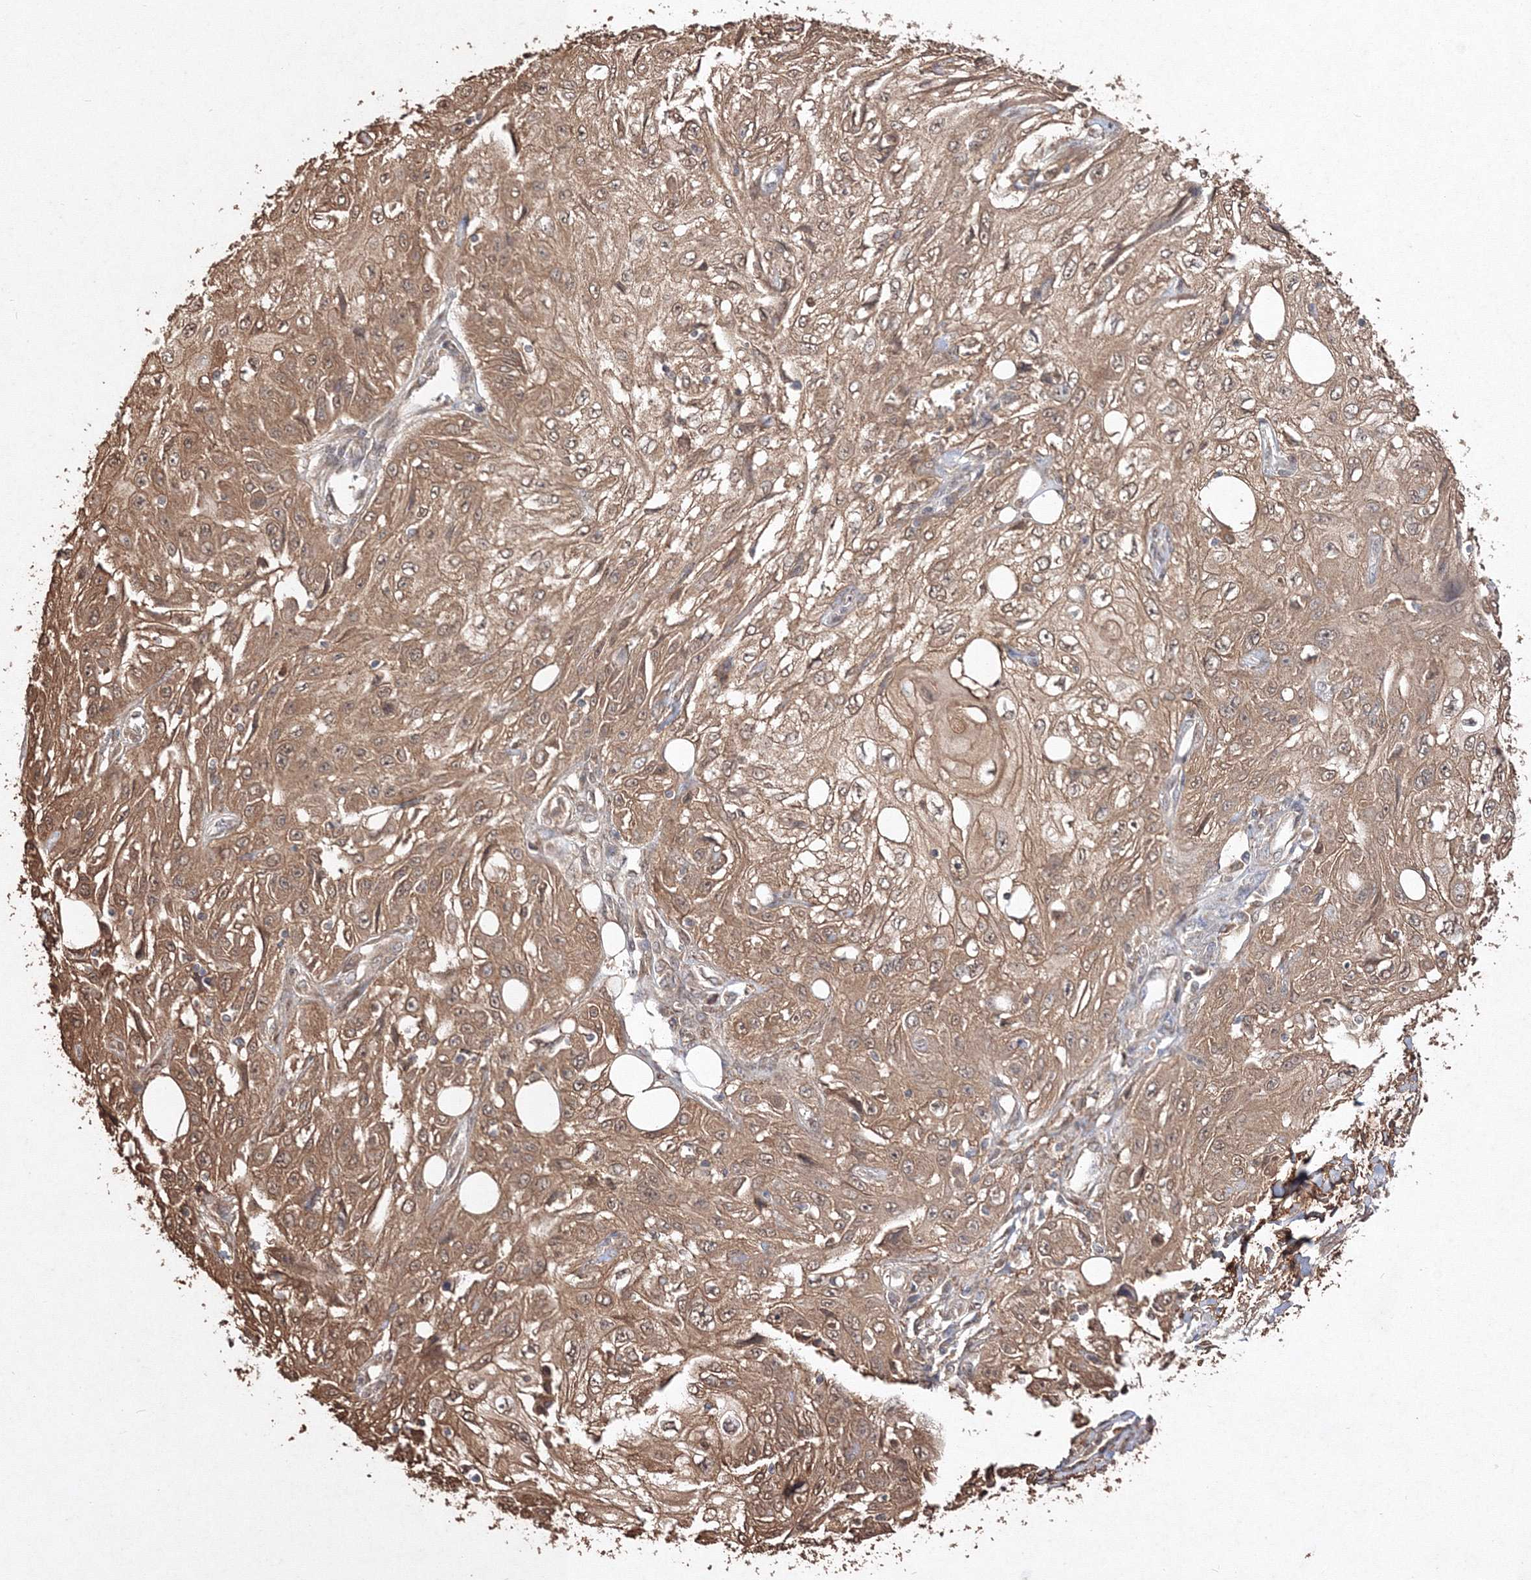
{"staining": {"intensity": "moderate", "quantity": ">75%", "location": "cytoplasmic/membranous,nuclear"}, "tissue": "skin cancer", "cell_type": "Tumor cells", "image_type": "cancer", "snomed": [{"axis": "morphology", "description": "Squamous cell carcinoma, NOS"}, {"axis": "topography", "description": "Skin"}], "caption": "Immunohistochemical staining of human skin squamous cell carcinoma shows medium levels of moderate cytoplasmic/membranous and nuclear positivity in about >75% of tumor cells.", "gene": "S100A11", "patient": {"sex": "male", "age": 75}}